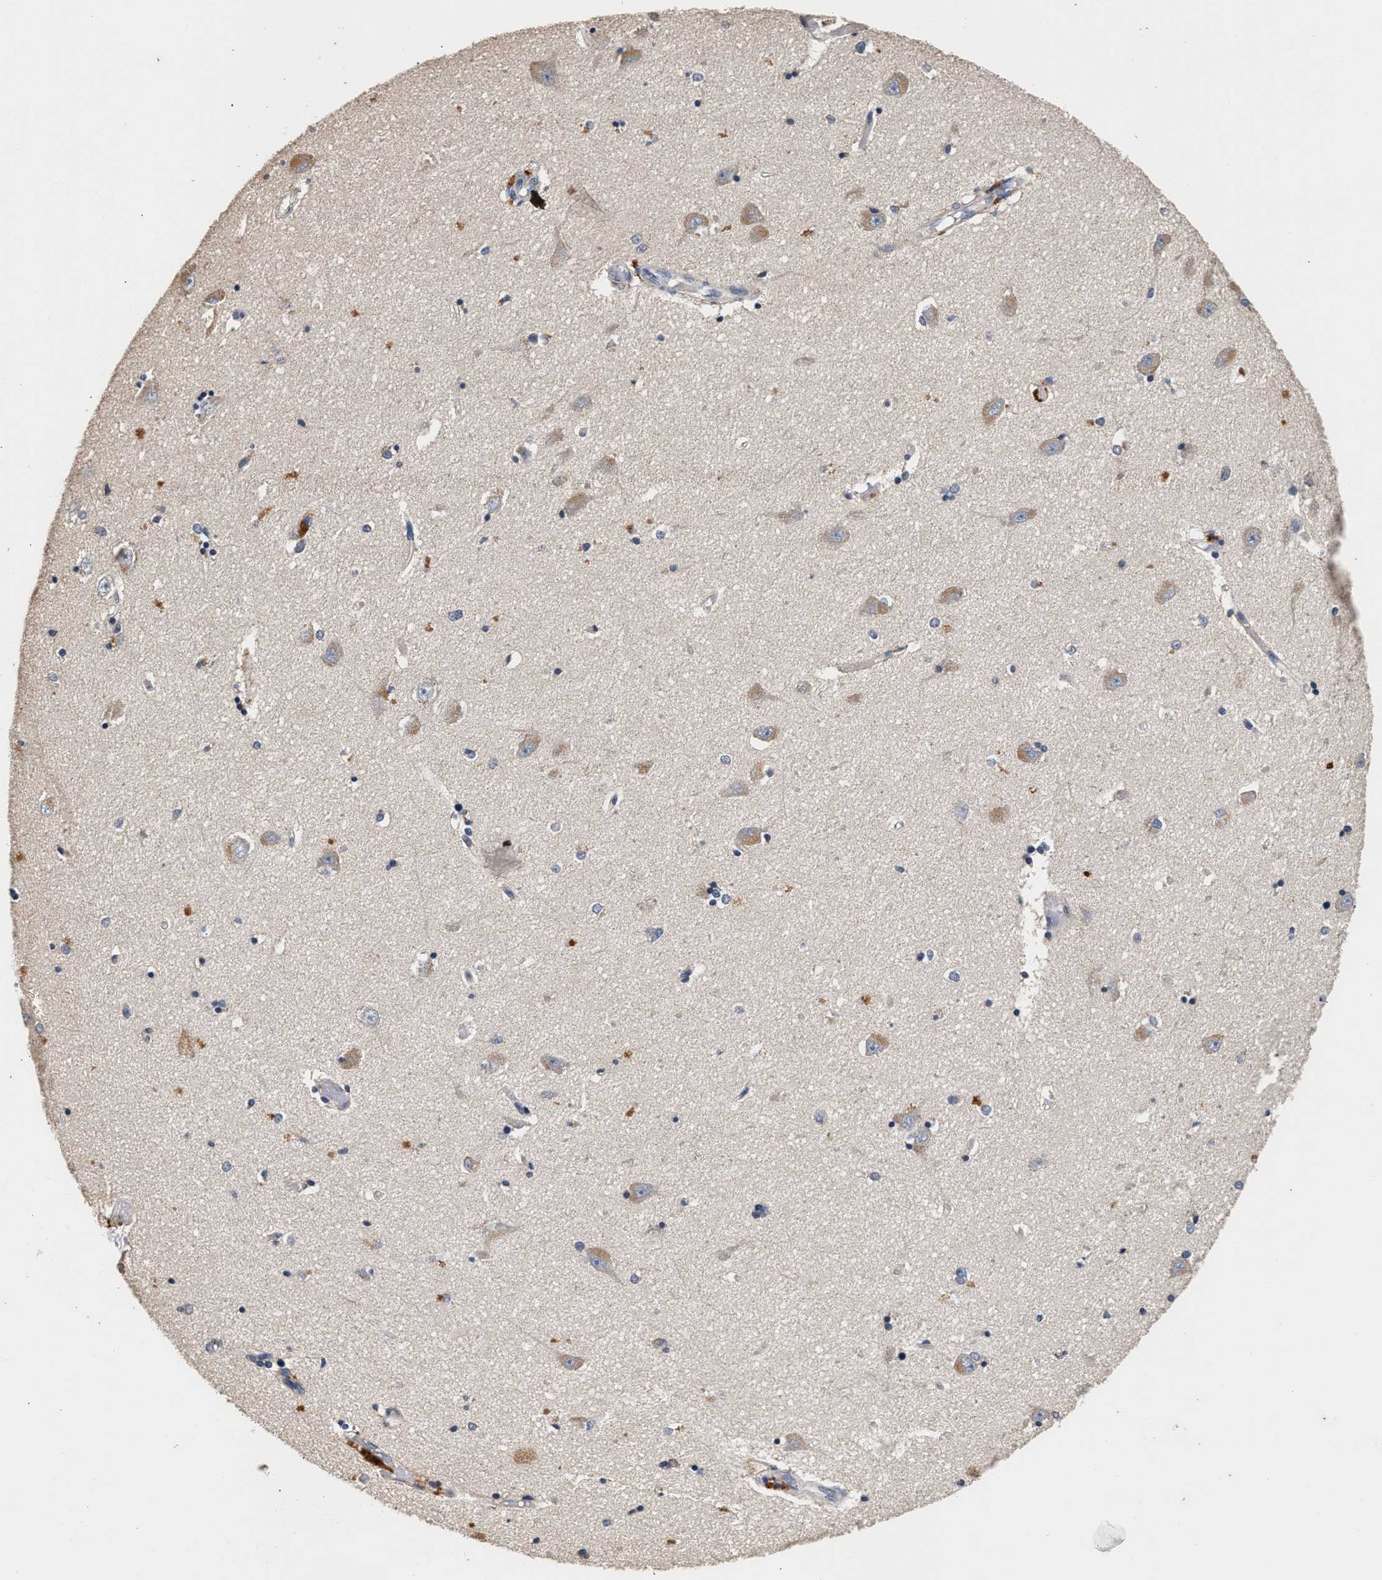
{"staining": {"intensity": "moderate", "quantity": "<25%", "location": "cytoplasmic/membranous"}, "tissue": "hippocampus", "cell_type": "Glial cells", "image_type": "normal", "snomed": [{"axis": "morphology", "description": "Normal tissue, NOS"}, {"axis": "topography", "description": "Hippocampus"}], "caption": "Human hippocampus stained for a protein (brown) exhibits moderate cytoplasmic/membranous positive positivity in about <25% of glial cells.", "gene": "PTGR3", "patient": {"sex": "male", "age": 45}}